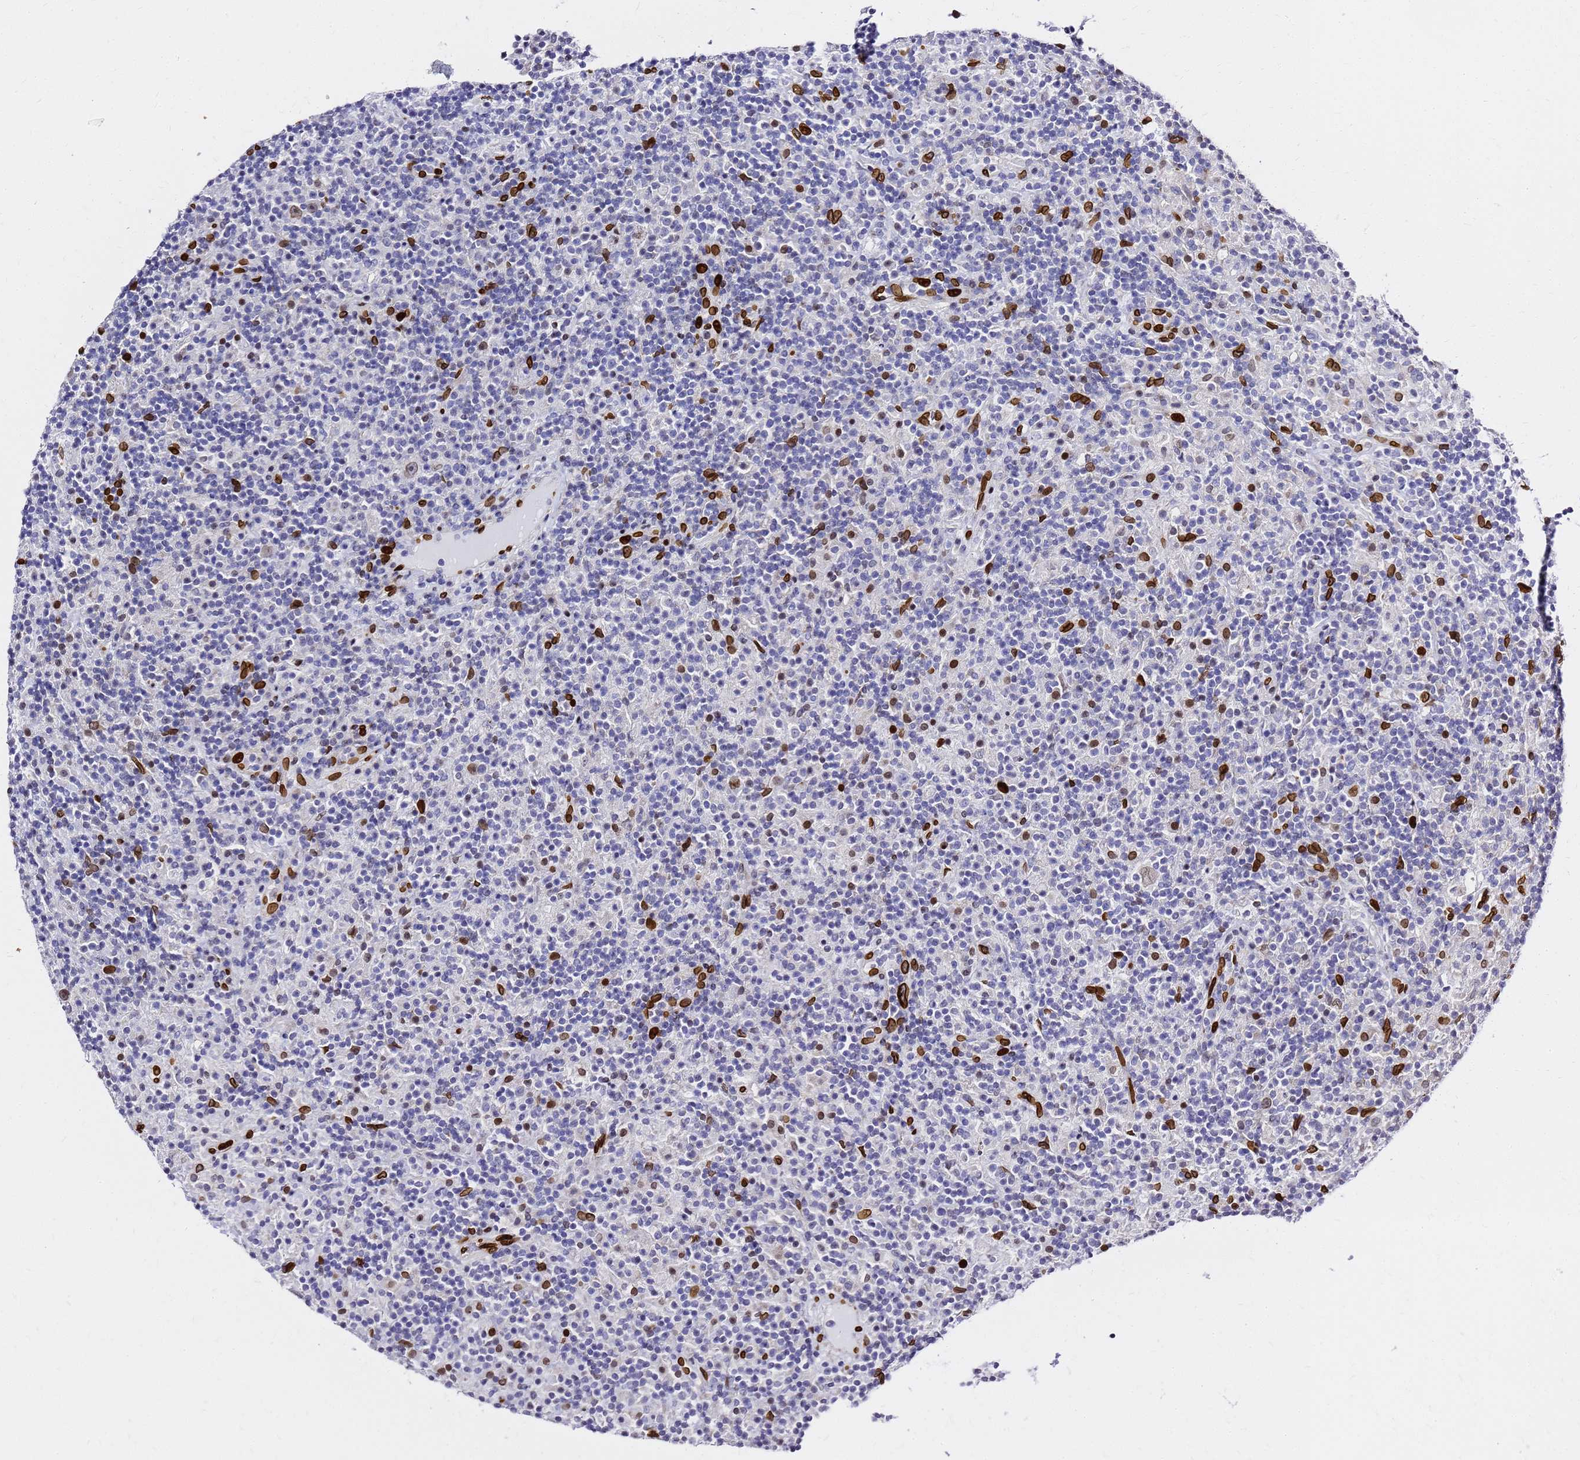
{"staining": {"intensity": "negative", "quantity": "none", "location": "none"}, "tissue": "lymphoma", "cell_type": "Tumor cells", "image_type": "cancer", "snomed": [{"axis": "morphology", "description": "Hodgkin's disease, NOS"}, {"axis": "topography", "description": "Lymph node"}], "caption": "Lymphoma was stained to show a protein in brown. There is no significant staining in tumor cells. Brightfield microscopy of immunohistochemistry (IHC) stained with DAB (brown) and hematoxylin (blue), captured at high magnification.", "gene": "C6orf141", "patient": {"sex": "male", "age": 70}}